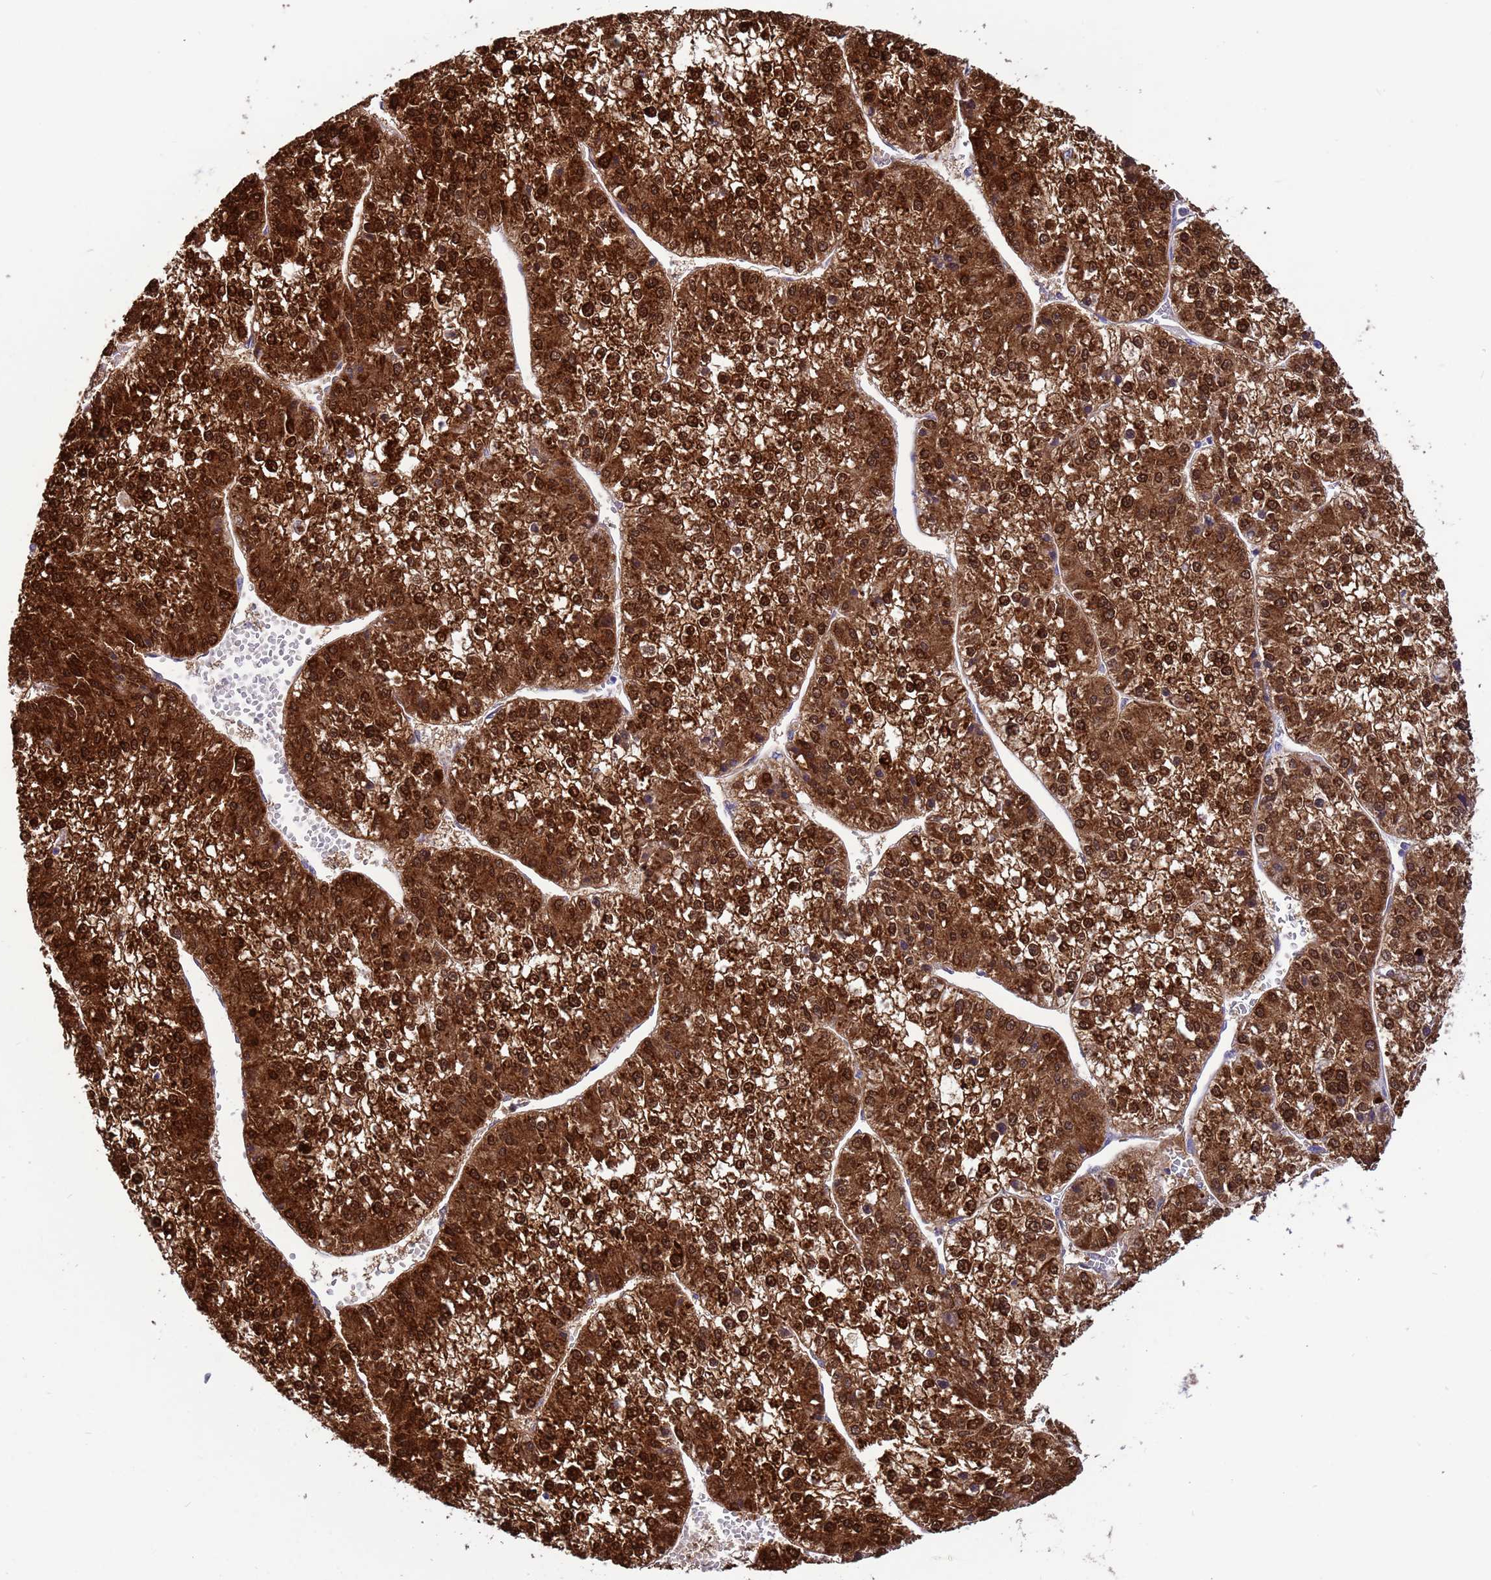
{"staining": {"intensity": "strong", "quantity": ">75%", "location": "cytoplasmic/membranous,nuclear"}, "tissue": "liver cancer", "cell_type": "Tumor cells", "image_type": "cancer", "snomed": [{"axis": "morphology", "description": "Carcinoma, Hepatocellular, NOS"}, {"axis": "topography", "description": "Liver"}], "caption": "Liver cancer stained with a brown dye reveals strong cytoplasmic/membranous and nuclear positive staining in approximately >75% of tumor cells.", "gene": "AKR1C2", "patient": {"sex": "female", "age": 73}}